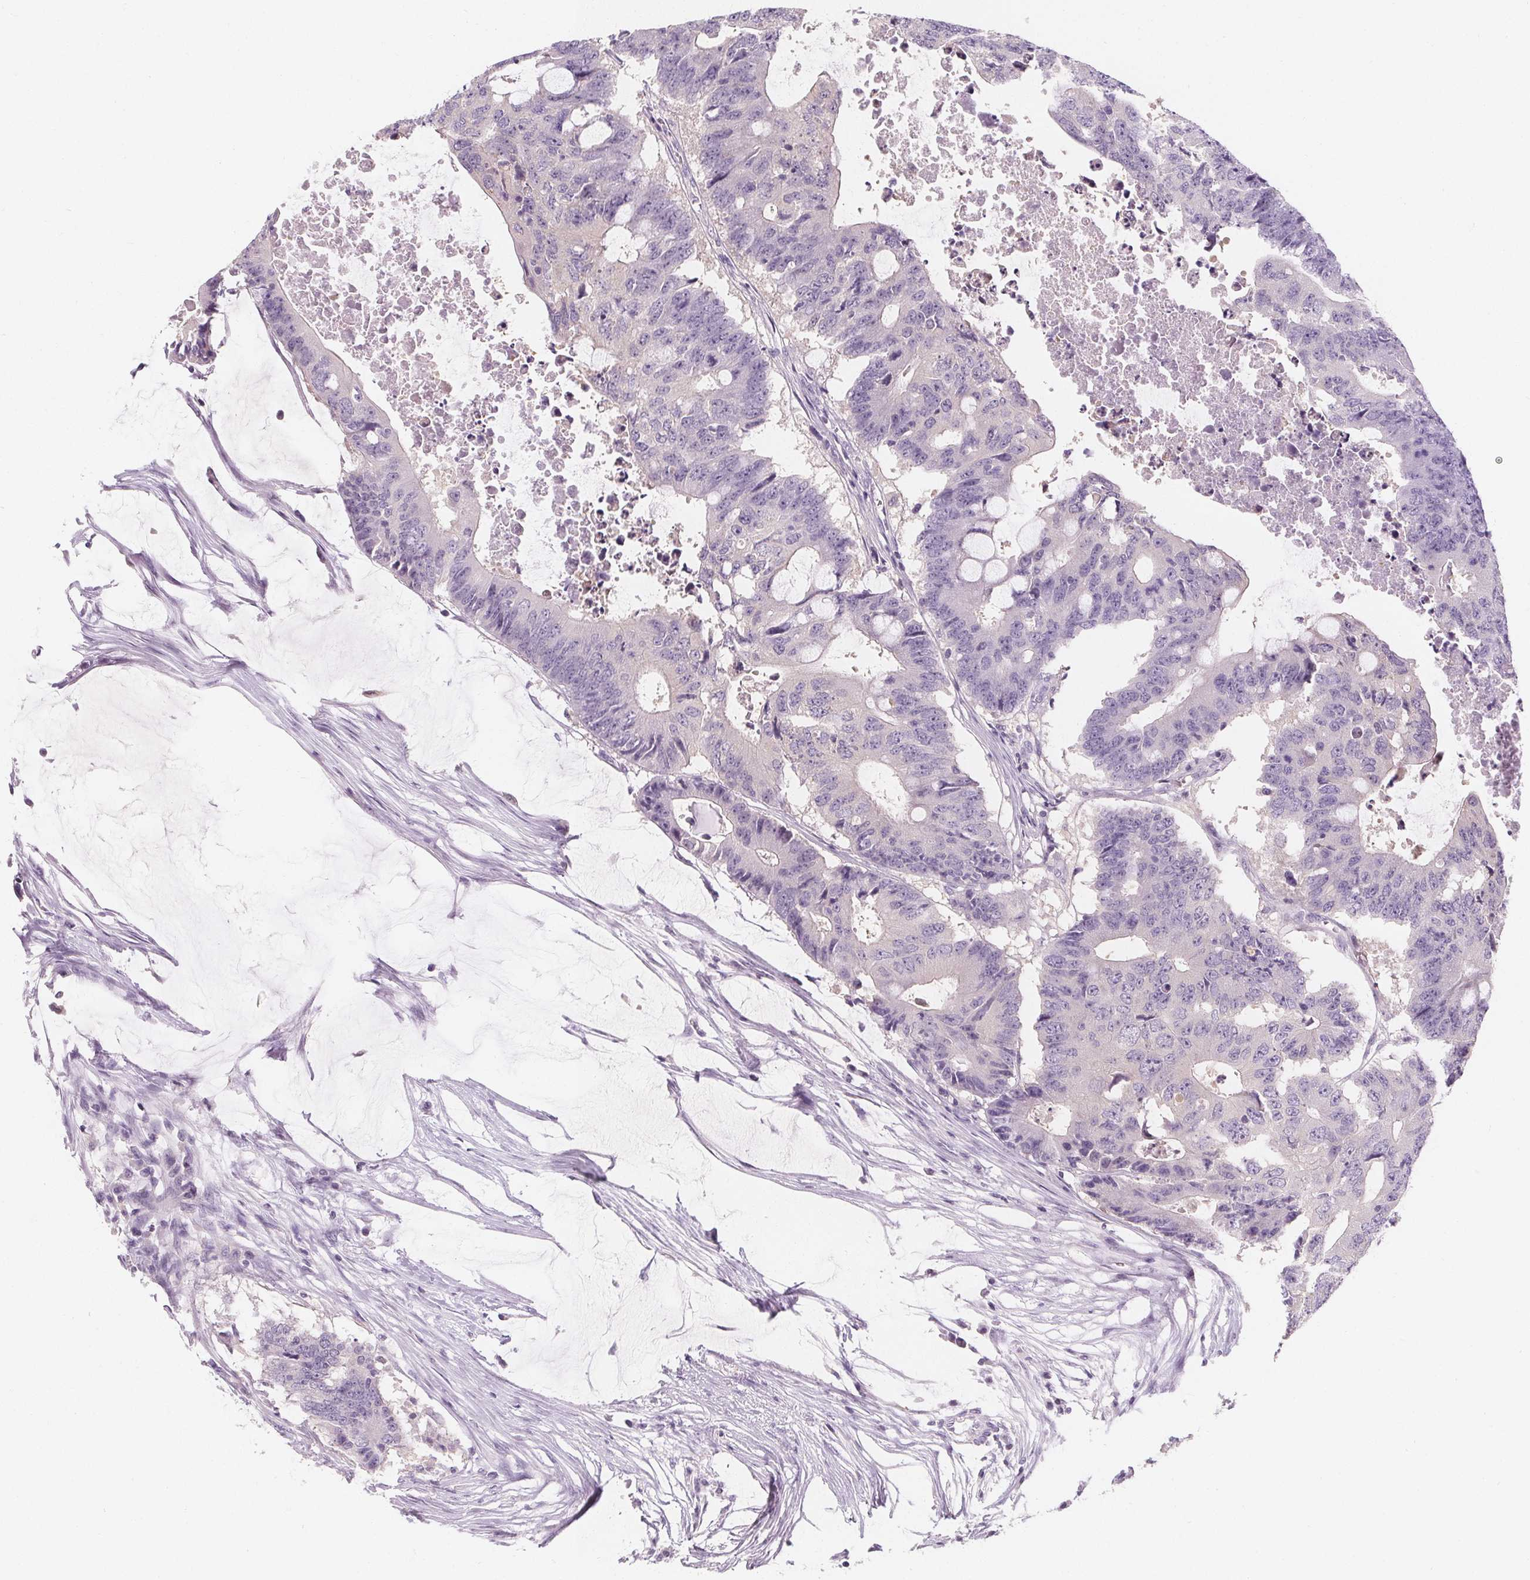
{"staining": {"intensity": "negative", "quantity": "none", "location": "none"}, "tissue": "colorectal cancer", "cell_type": "Tumor cells", "image_type": "cancer", "snomed": [{"axis": "morphology", "description": "Adenocarcinoma, NOS"}, {"axis": "topography", "description": "Colon"}], "caption": "An image of adenocarcinoma (colorectal) stained for a protein reveals no brown staining in tumor cells.", "gene": "UGP2", "patient": {"sex": "male", "age": 71}}